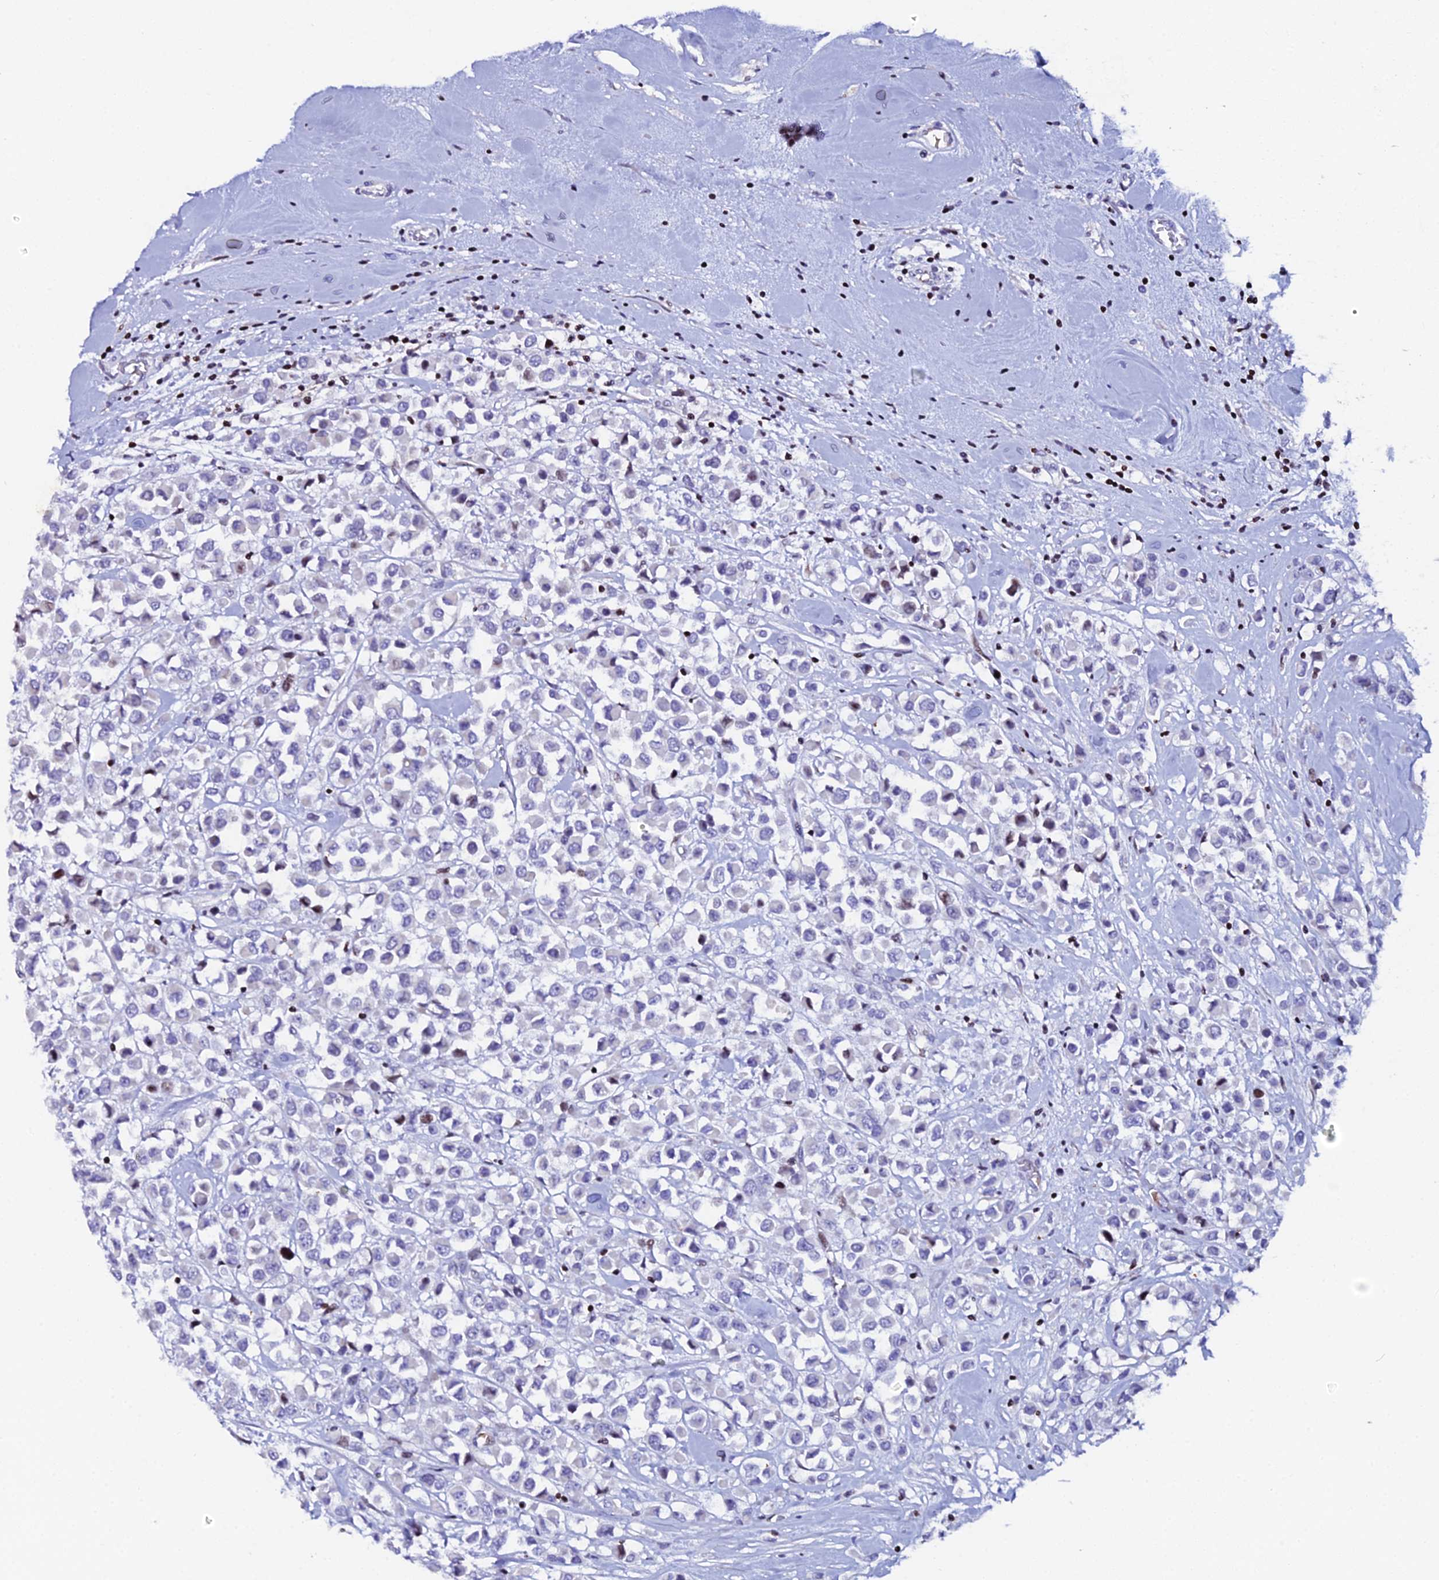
{"staining": {"intensity": "moderate", "quantity": "<25%", "location": "nuclear"}, "tissue": "breast cancer", "cell_type": "Tumor cells", "image_type": "cancer", "snomed": [{"axis": "morphology", "description": "Duct carcinoma"}, {"axis": "topography", "description": "Breast"}], "caption": "Protein staining of breast infiltrating ductal carcinoma tissue shows moderate nuclear staining in about <25% of tumor cells. The protein of interest is stained brown, and the nuclei are stained in blue (DAB IHC with brightfield microscopy, high magnification).", "gene": "MYNN", "patient": {"sex": "female", "age": 61}}